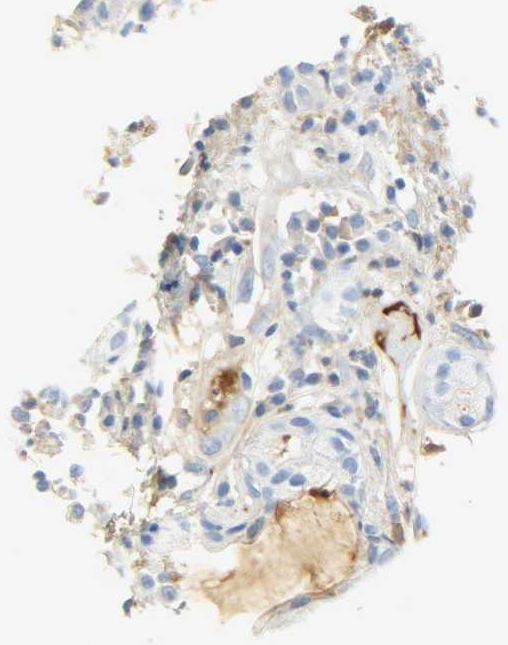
{"staining": {"intensity": "negative", "quantity": "none", "location": "none"}, "tissue": "head and neck cancer", "cell_type": "Tumor cells", "image_type": "cancer", "snomed": [{"axis": "morphology", "description": "Squamous cell carcinoma, NOS"}, {"axis": "topography", "description": "Head-Neck"}], "caption": "Immunohistochemical staining of human head and neck cancer (squamous cell carcinoma) reveals no significant expression in tumor cells.", "gene": "CRP", "patient": {"sex": "male", "age": 62}}